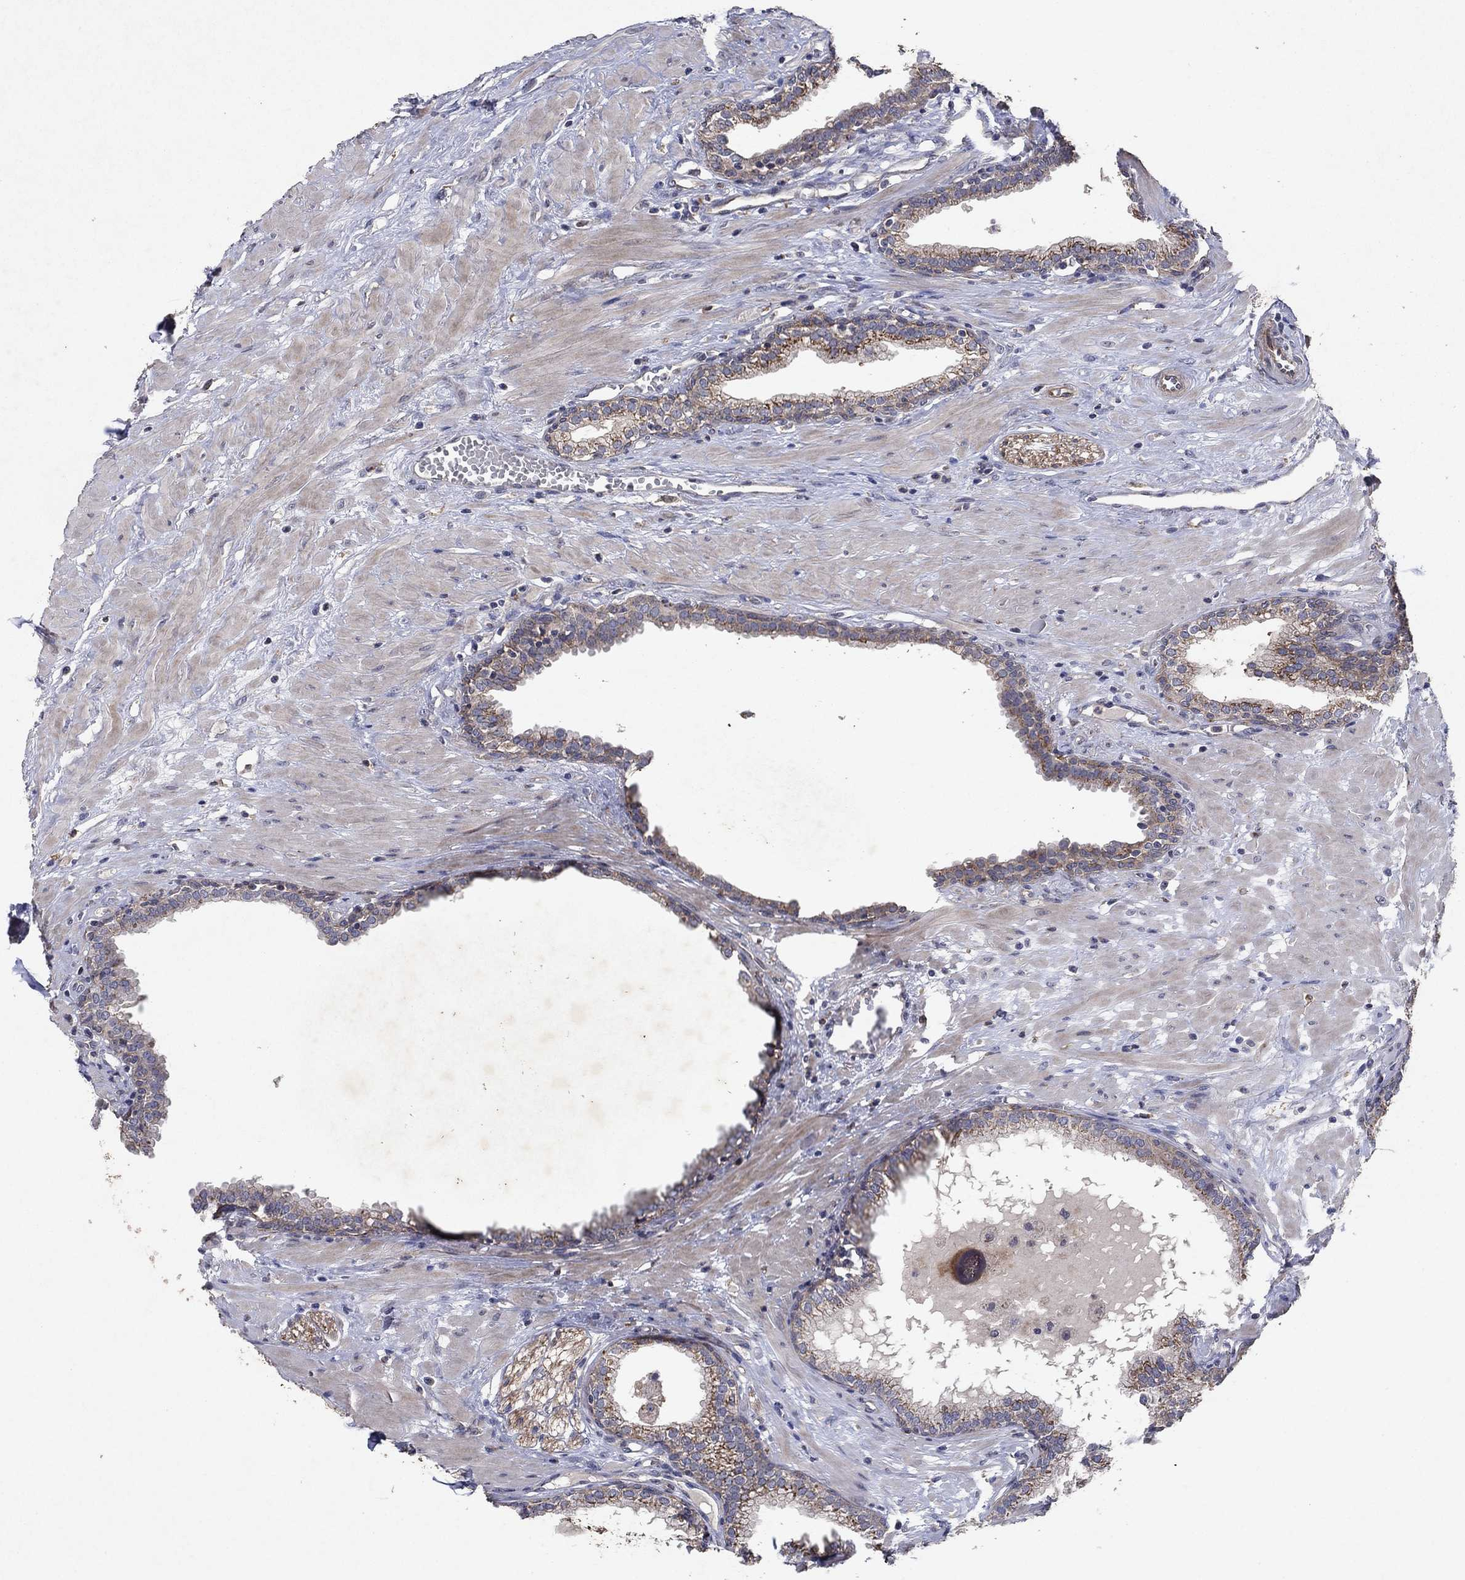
{"staining": {"intensity": "strong", "quantity": "25%-75%", "location": "cytoplasmic/membranous"}, "tissue": "prostate", "cell_type": "Glandular cells", "image_type": "normal", "snomed": [{"axis": "morphology", "description": "Normal tissue, NOS"}, {"axis": "topography", "description": "Prostate"}], "caption": "IHC of normal human prostate reveals high levels of strong cytoplasmic/membranous positivity in about 25%-75% of glandular cells. Immunohistochemistry (ihc) stains the protein in brown and the nuclei are stained blue.", "gene": "FRG1", "patient": {"sex": "male", "age": 64}}